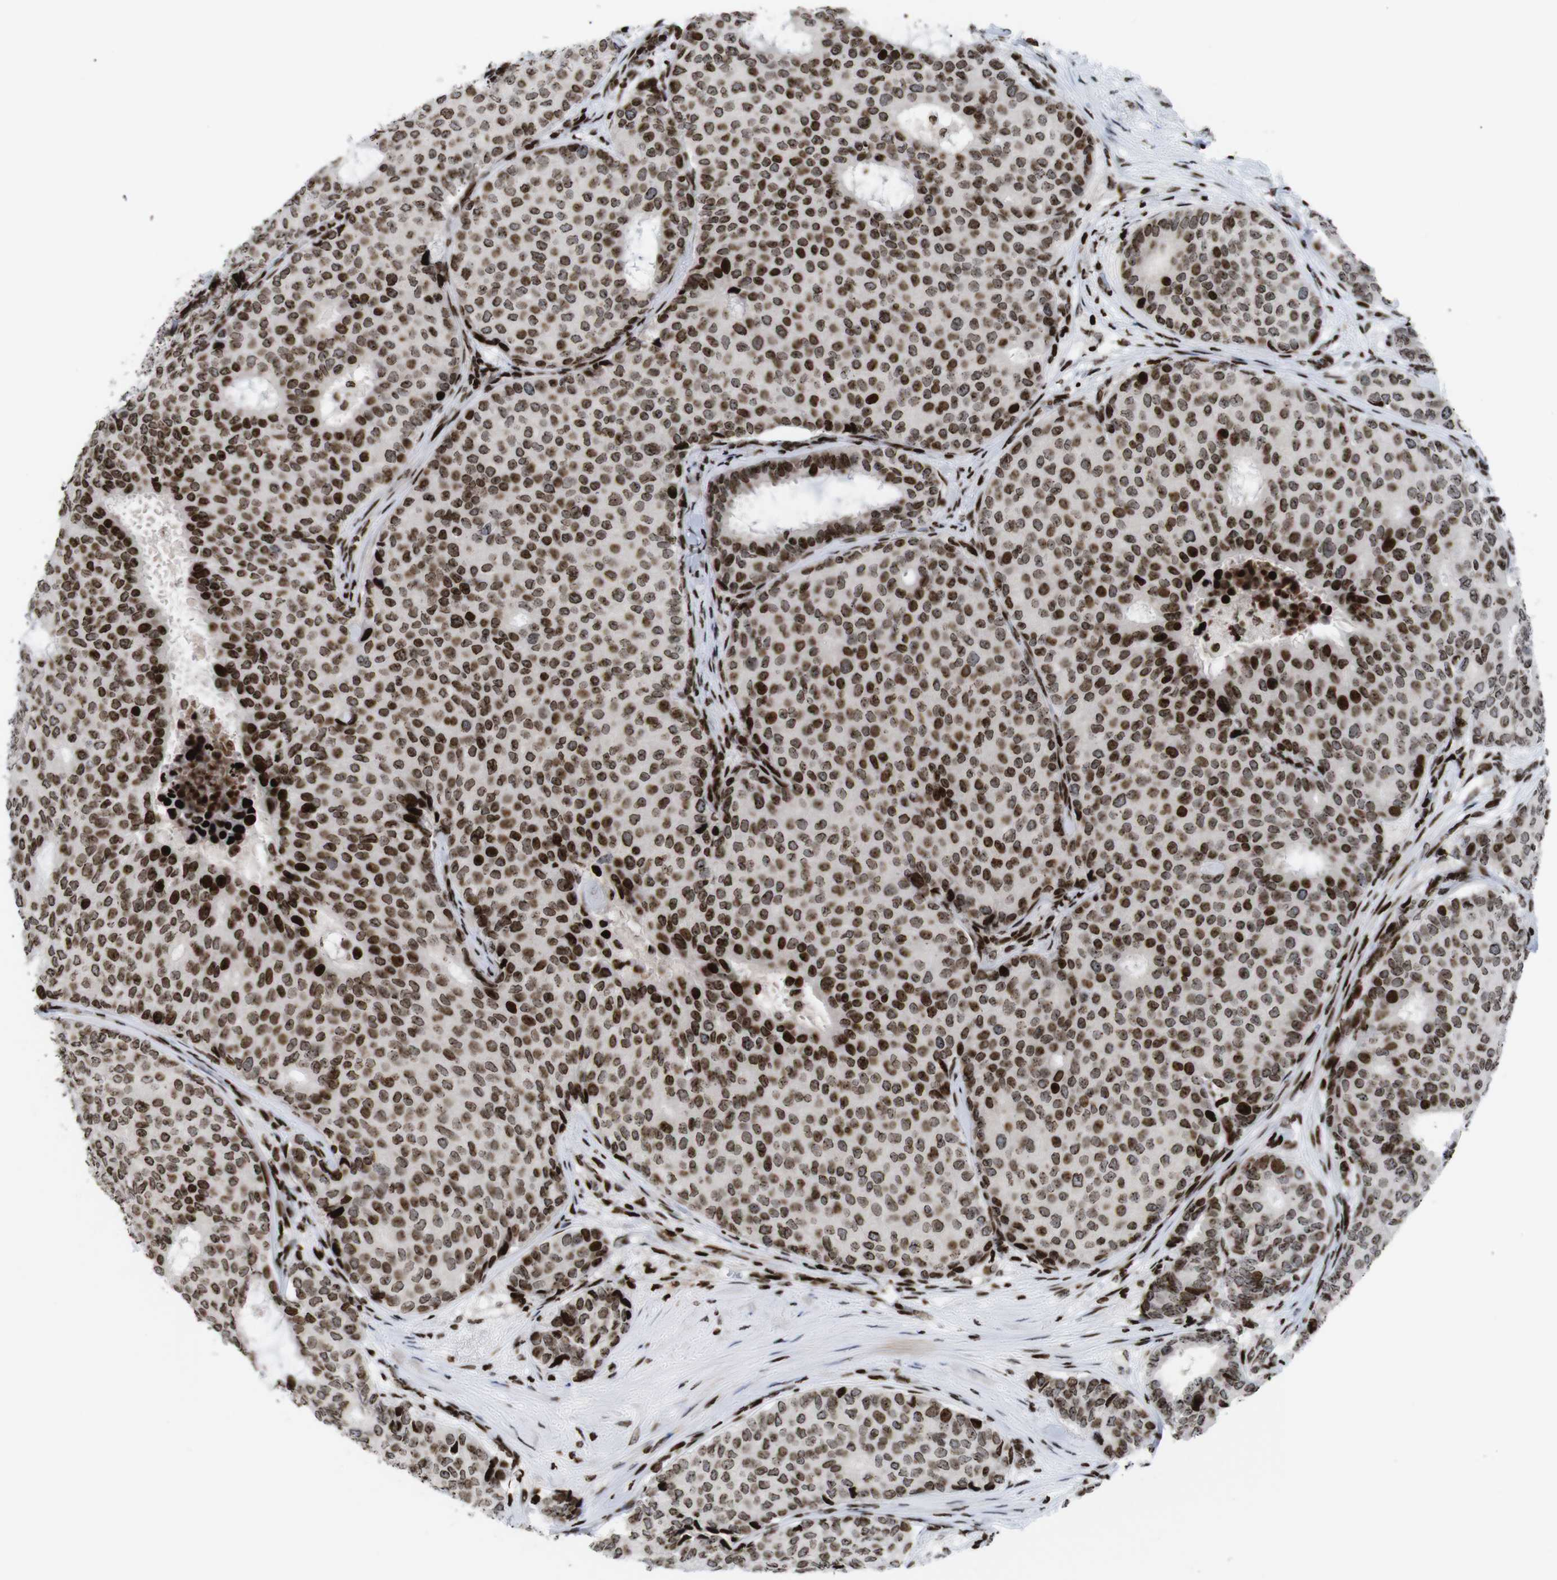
{"staining": {"intensity": "strong", "quantity": ">75%", "location": "nuclear"}, "tissue": "breast cancer", "cell_type": "Tumor cells", "image_type": "cancer", "snomed": [{"axis": "morphology", "description": "Duct carcinoma"}, {"axis": "topography", "description": "Breast"}], "caption": "Immunohistochemistry (IHC) photomicrograph of neoplastic tissue: breast cancer stained using immunohistochemistry exhibits high levels of strong protein expression localized specifically in the nuclear of tumor cells, appearing as a nuclear brown color.", "gene": "H1-4", "patient": {"sex": "female", "age": 75}}